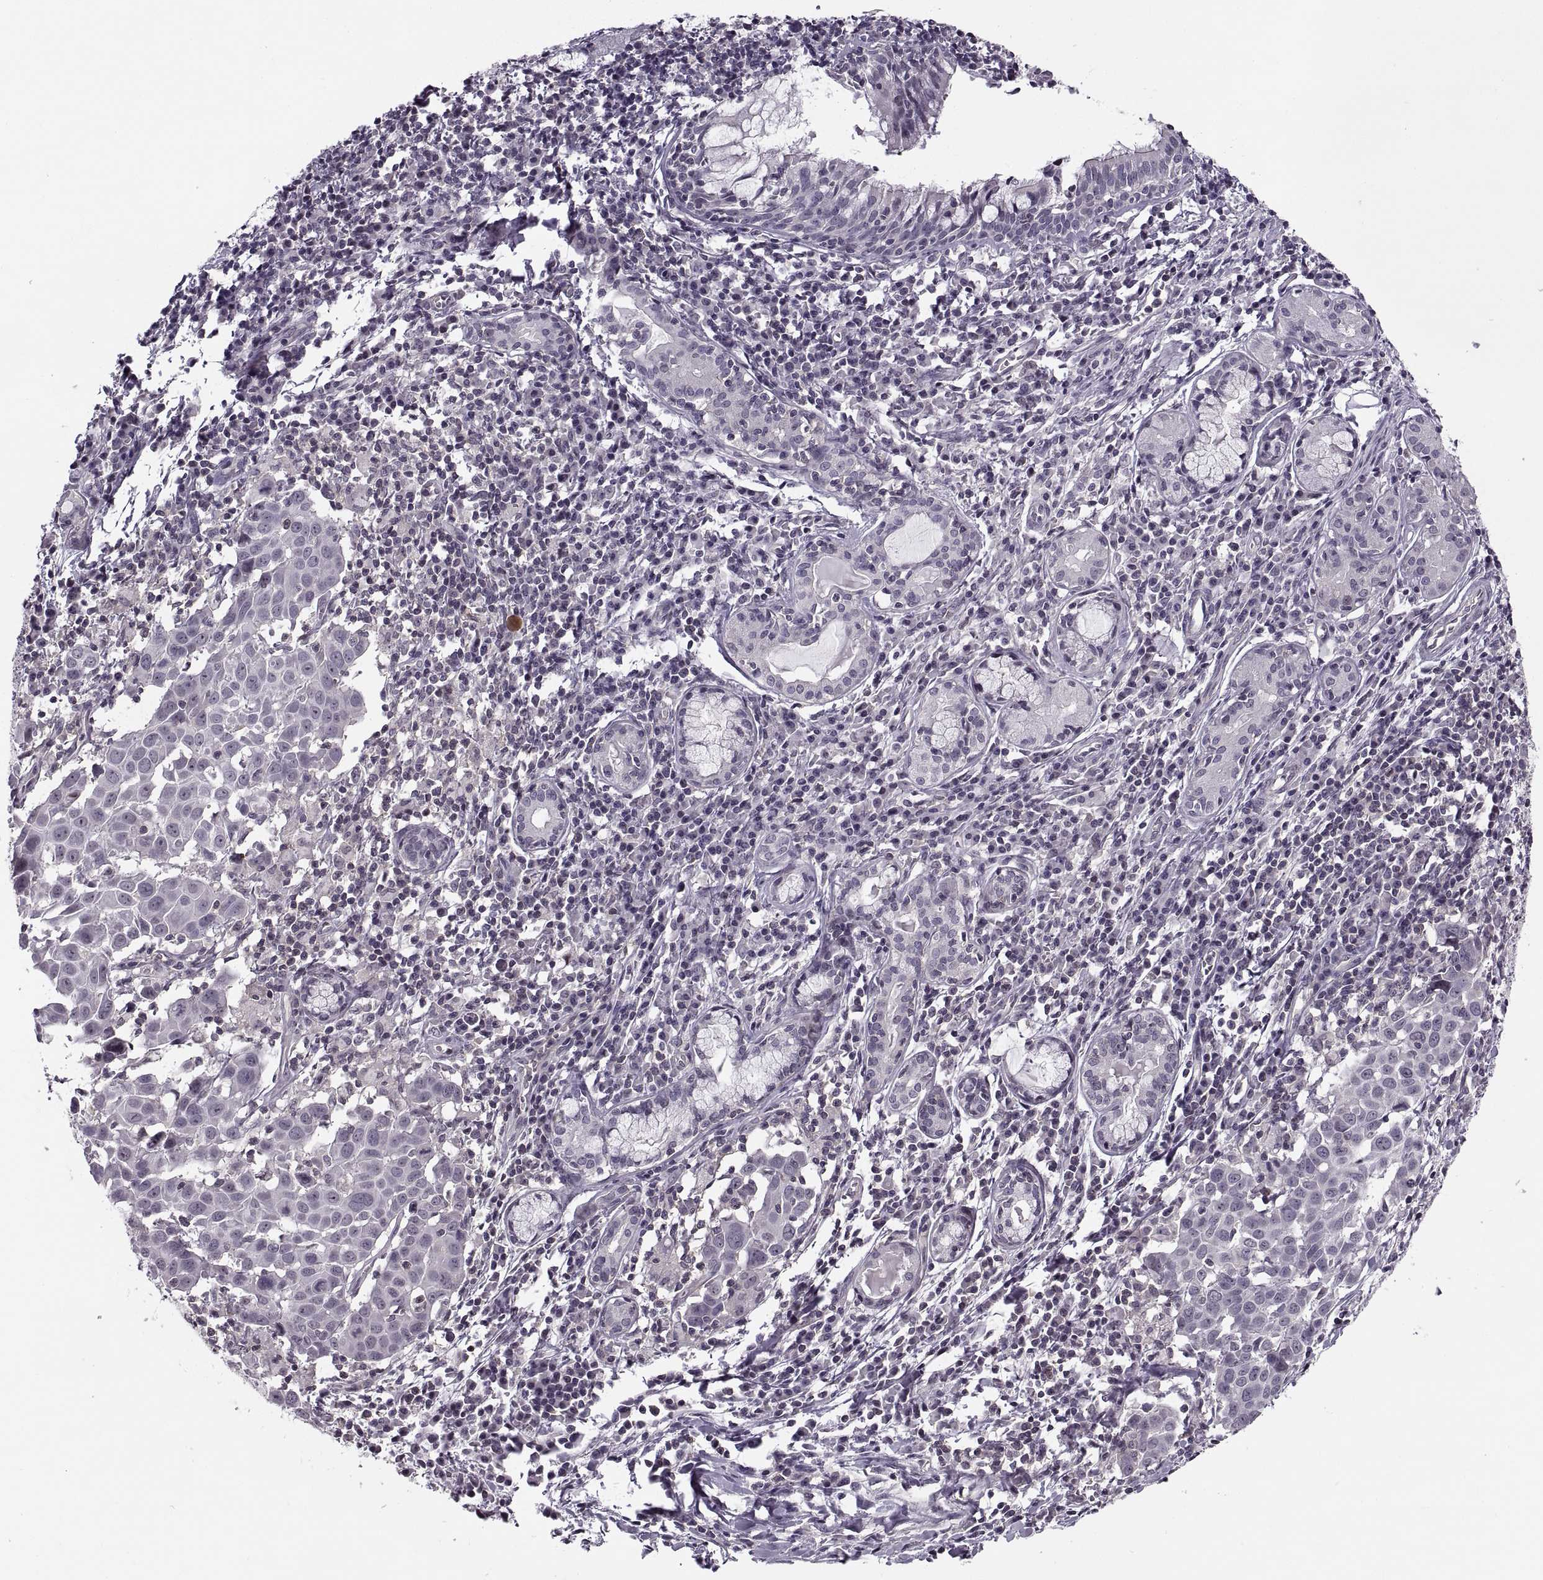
{"staining": {"intensity": "negative", "quantity": "none", "location": "none"}, "tissue": "lung cancer", "cell_type": "Tumor cells", "image_type": "cancer", "snomed": [{"axis": "morphology", "description": "Squamous cell carcinoma, NOS"}, {"axis": "topography", "description": "Lung"}], "caption": "Immunohistochemistry micrograph of neoplastic tissue: human lung cancer stained with DAB (3,3'-diaminobenzidine) shows no significant protein staining in tumor cells.", "gene": "LUZP2", "patient": {"sex": "male", "age": 57}}